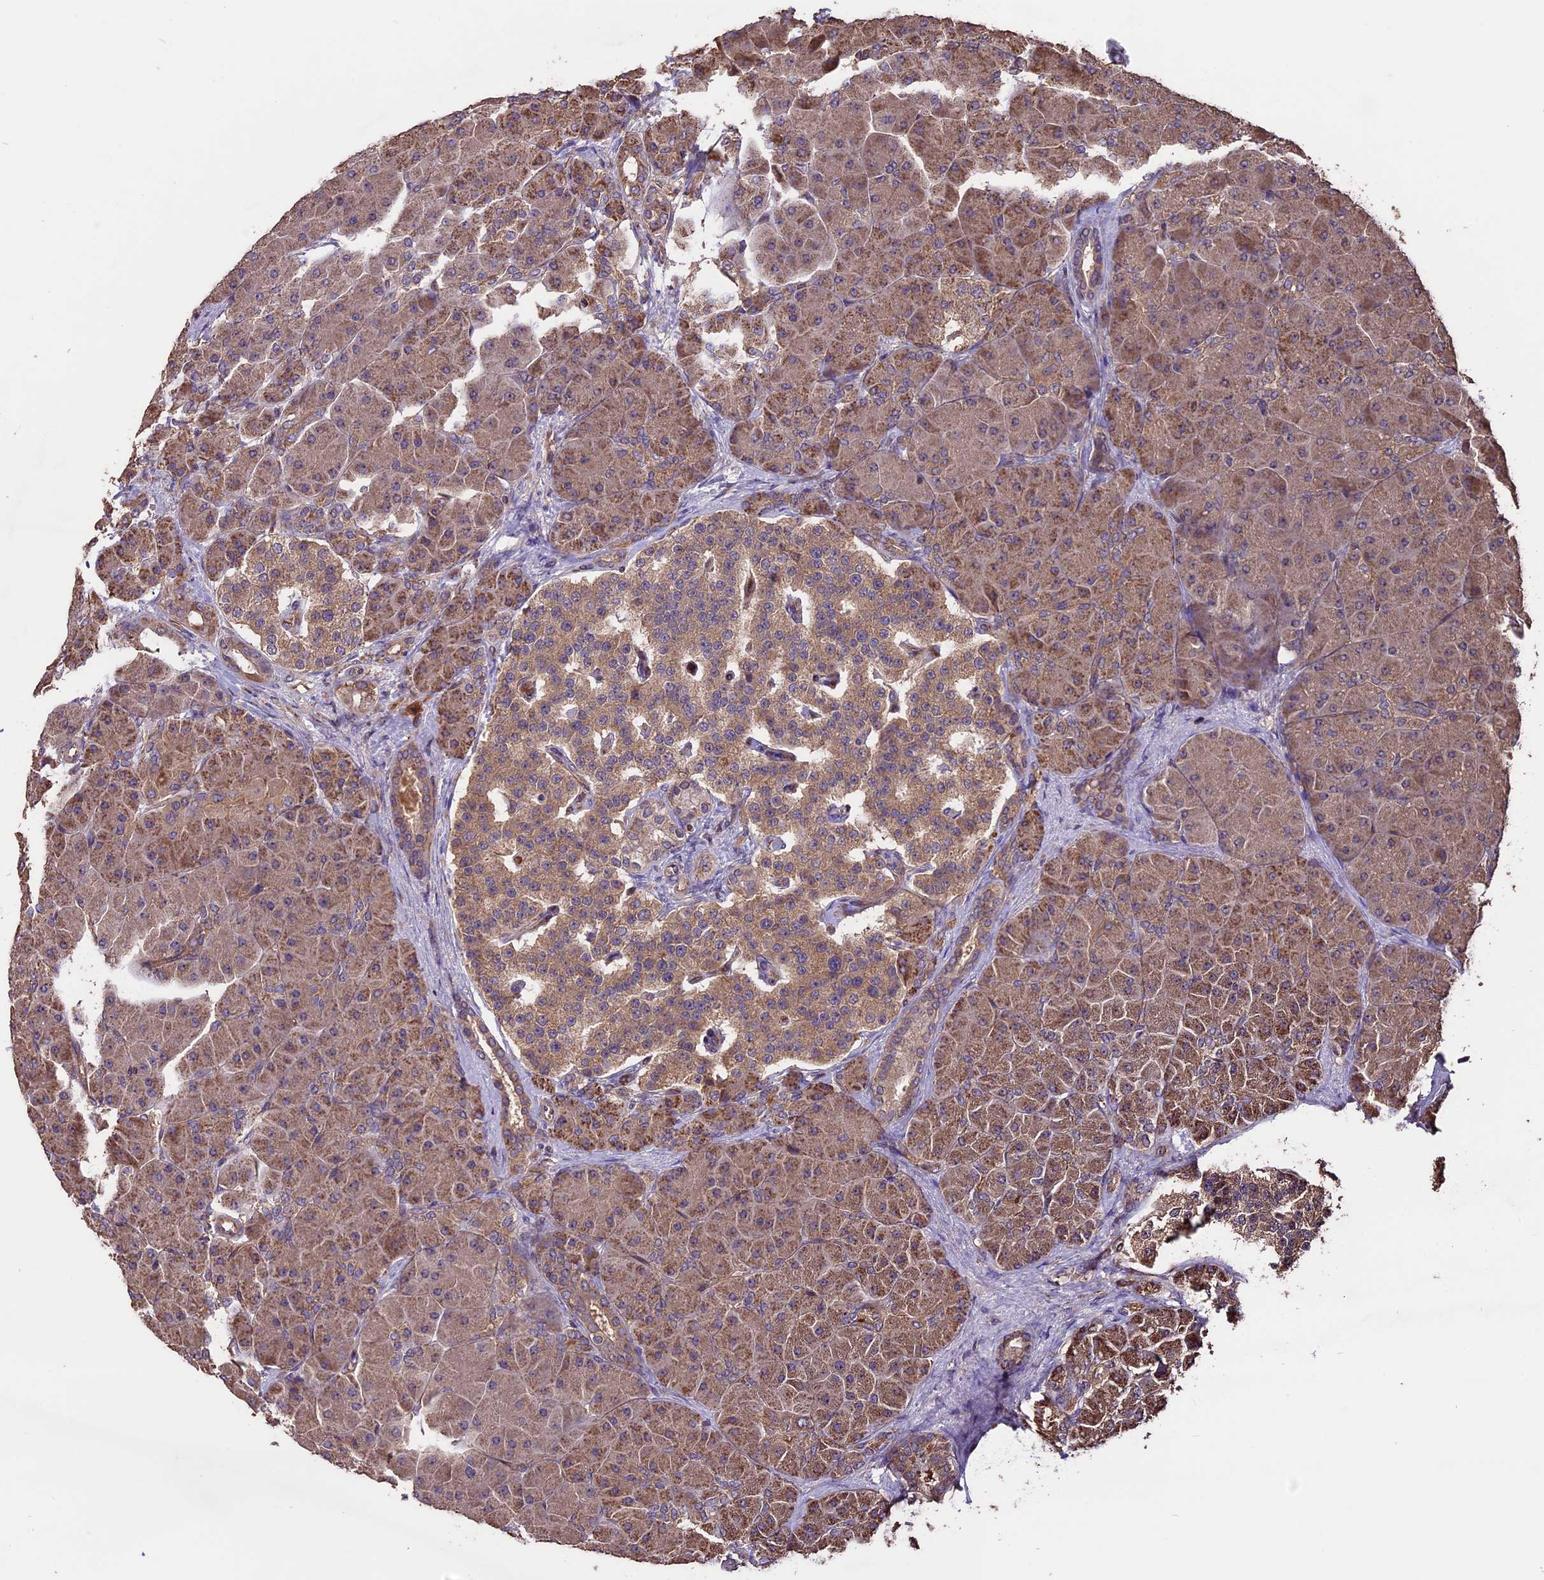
{"staining": {"intensity": "moderate", "quantity": ">75%", "location": "cytoplasmic/membranous"}, "tissue": "pancreas", "cell_type": "Exocrine glandular cells", "image_type": "normal", "snomed": [{"axis": "morphology", "description": "Normal tissue, NOS"}, {"axis": "topography", "description": "Pancreas"}], "caption": "High-power microscopy captured an immunohistochemistry (IHC) histopathology image of normal pancreas, revealing moderate cytoplasmic/membranous positivity in approximately >75% of exocrine glandular cells. (Brightfield microscopy of DAB IHC at high magnification).", "gene": "TTLL10", "patient": {"sex": "male", "age": 66}}